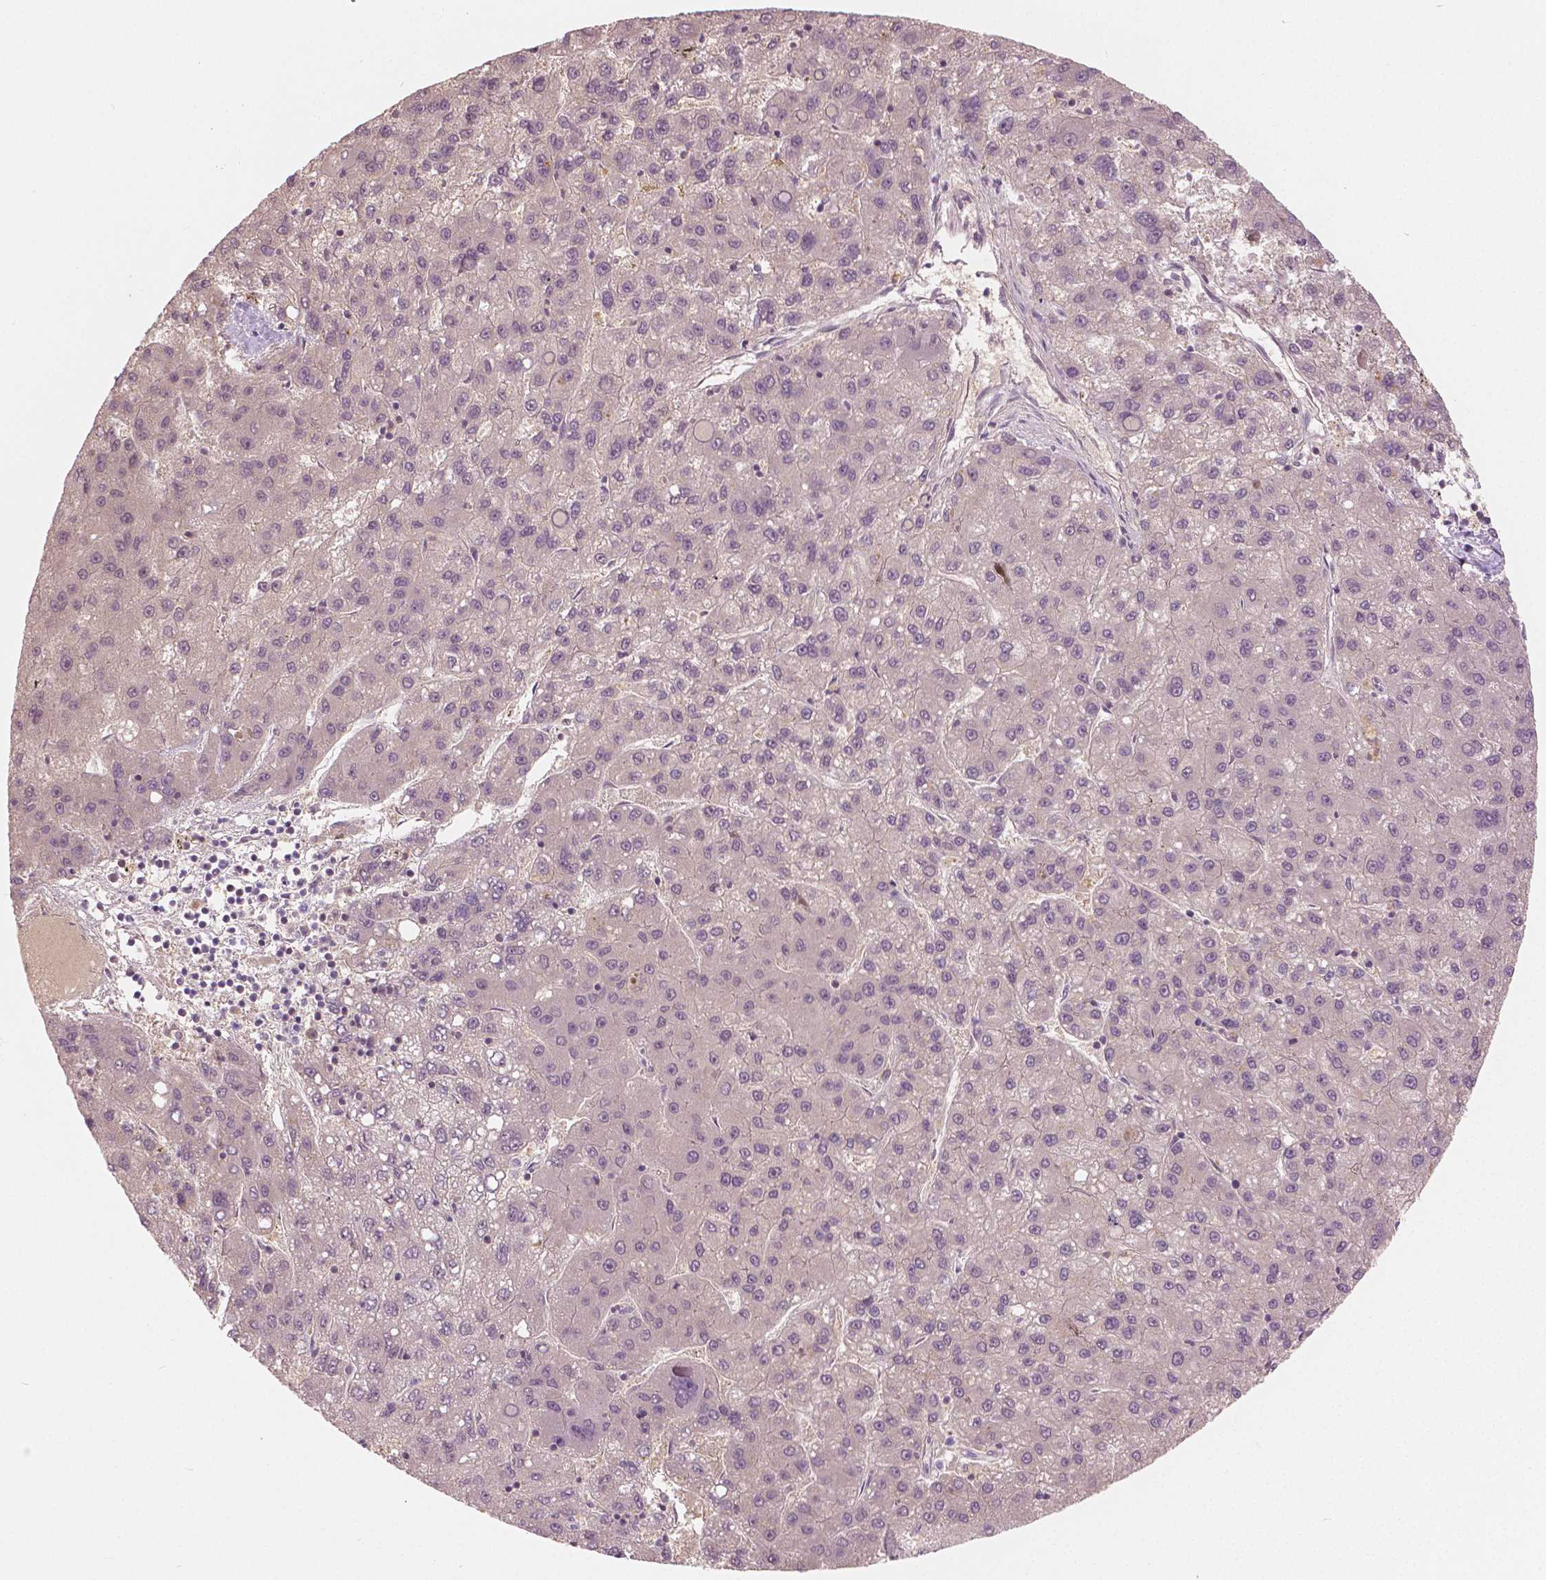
{"staining": {"intensity": "negative", "quantity": "none", "location": "none"}, "tissue": "liver cancer", "cell_type": "Tumor cells", "image_type": "cancer", "snomed": [{"axis": "morphology", "description": "Carcinoma, Hepatocellular, NOS"}, {"axis": "topography", "description": "Liver"}], "caption": "Tumor cells are negative for protein expression in human liver cancer.", "gene": "GALM", "patient": {"sex": "female", "age": 82}}